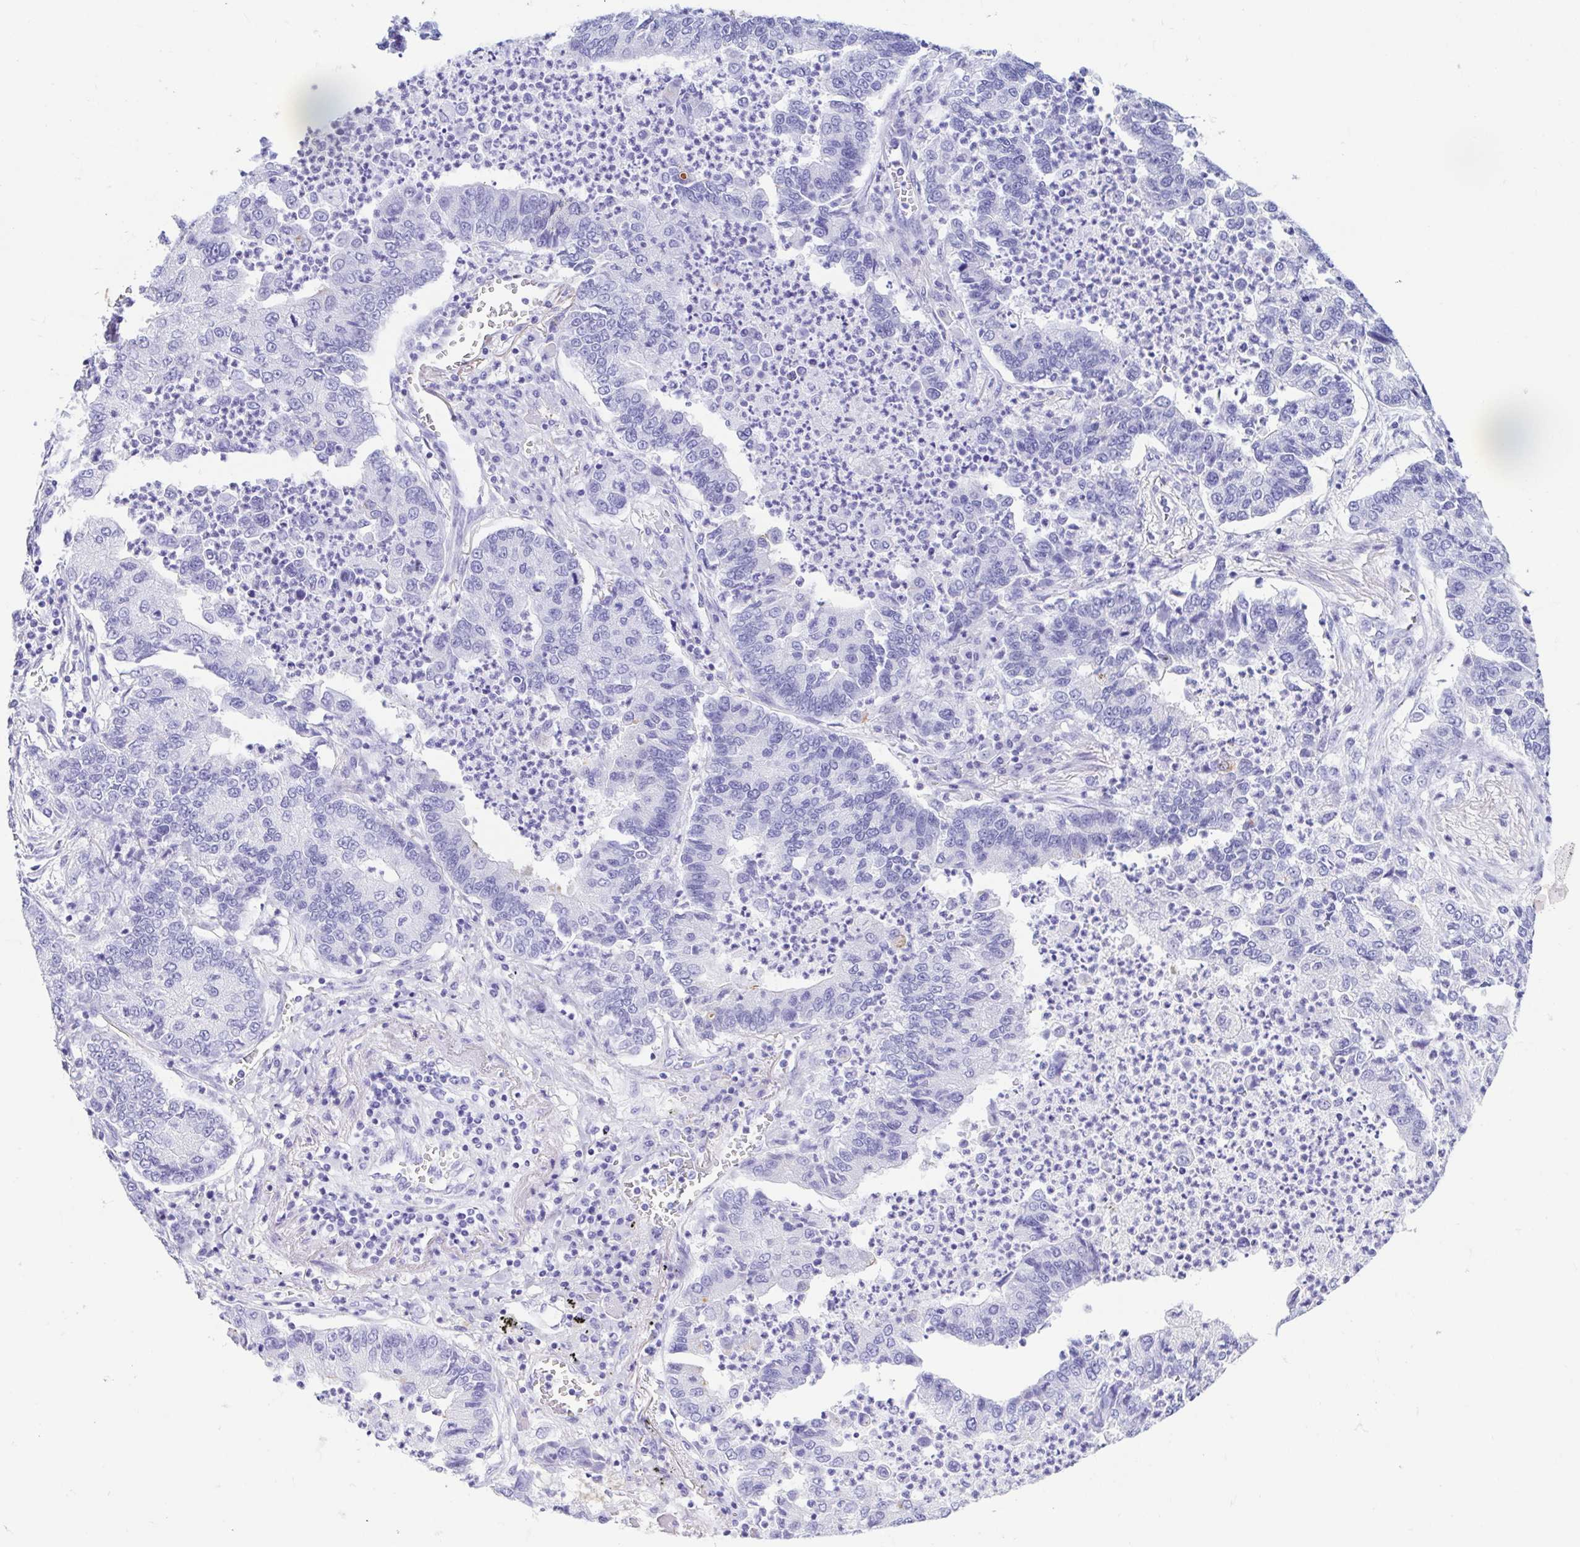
{"staining": {"intensity": "negative", "quantity": "none", "location": "none"}, "tissue": "lung cancer", "cell_type": "Tumor cells", "image_type": "cancer", "snomed": [{"axis": "morphology", "description": "Adenocarcinoma, NOS"}, {"axis": "topography", "description": "Lung"}], "caption": "Tumor cells are negative for protein expression in human lung adenocarcinoma. Brightfield microscopy of immunohistochemistry stained with DAB (3,3'-diaminobenzidine) (brown) and hematoxylin (blue), captured at high magnification.", "gene": "GKN1", "patient": {"sex": "female", "age": 57}}